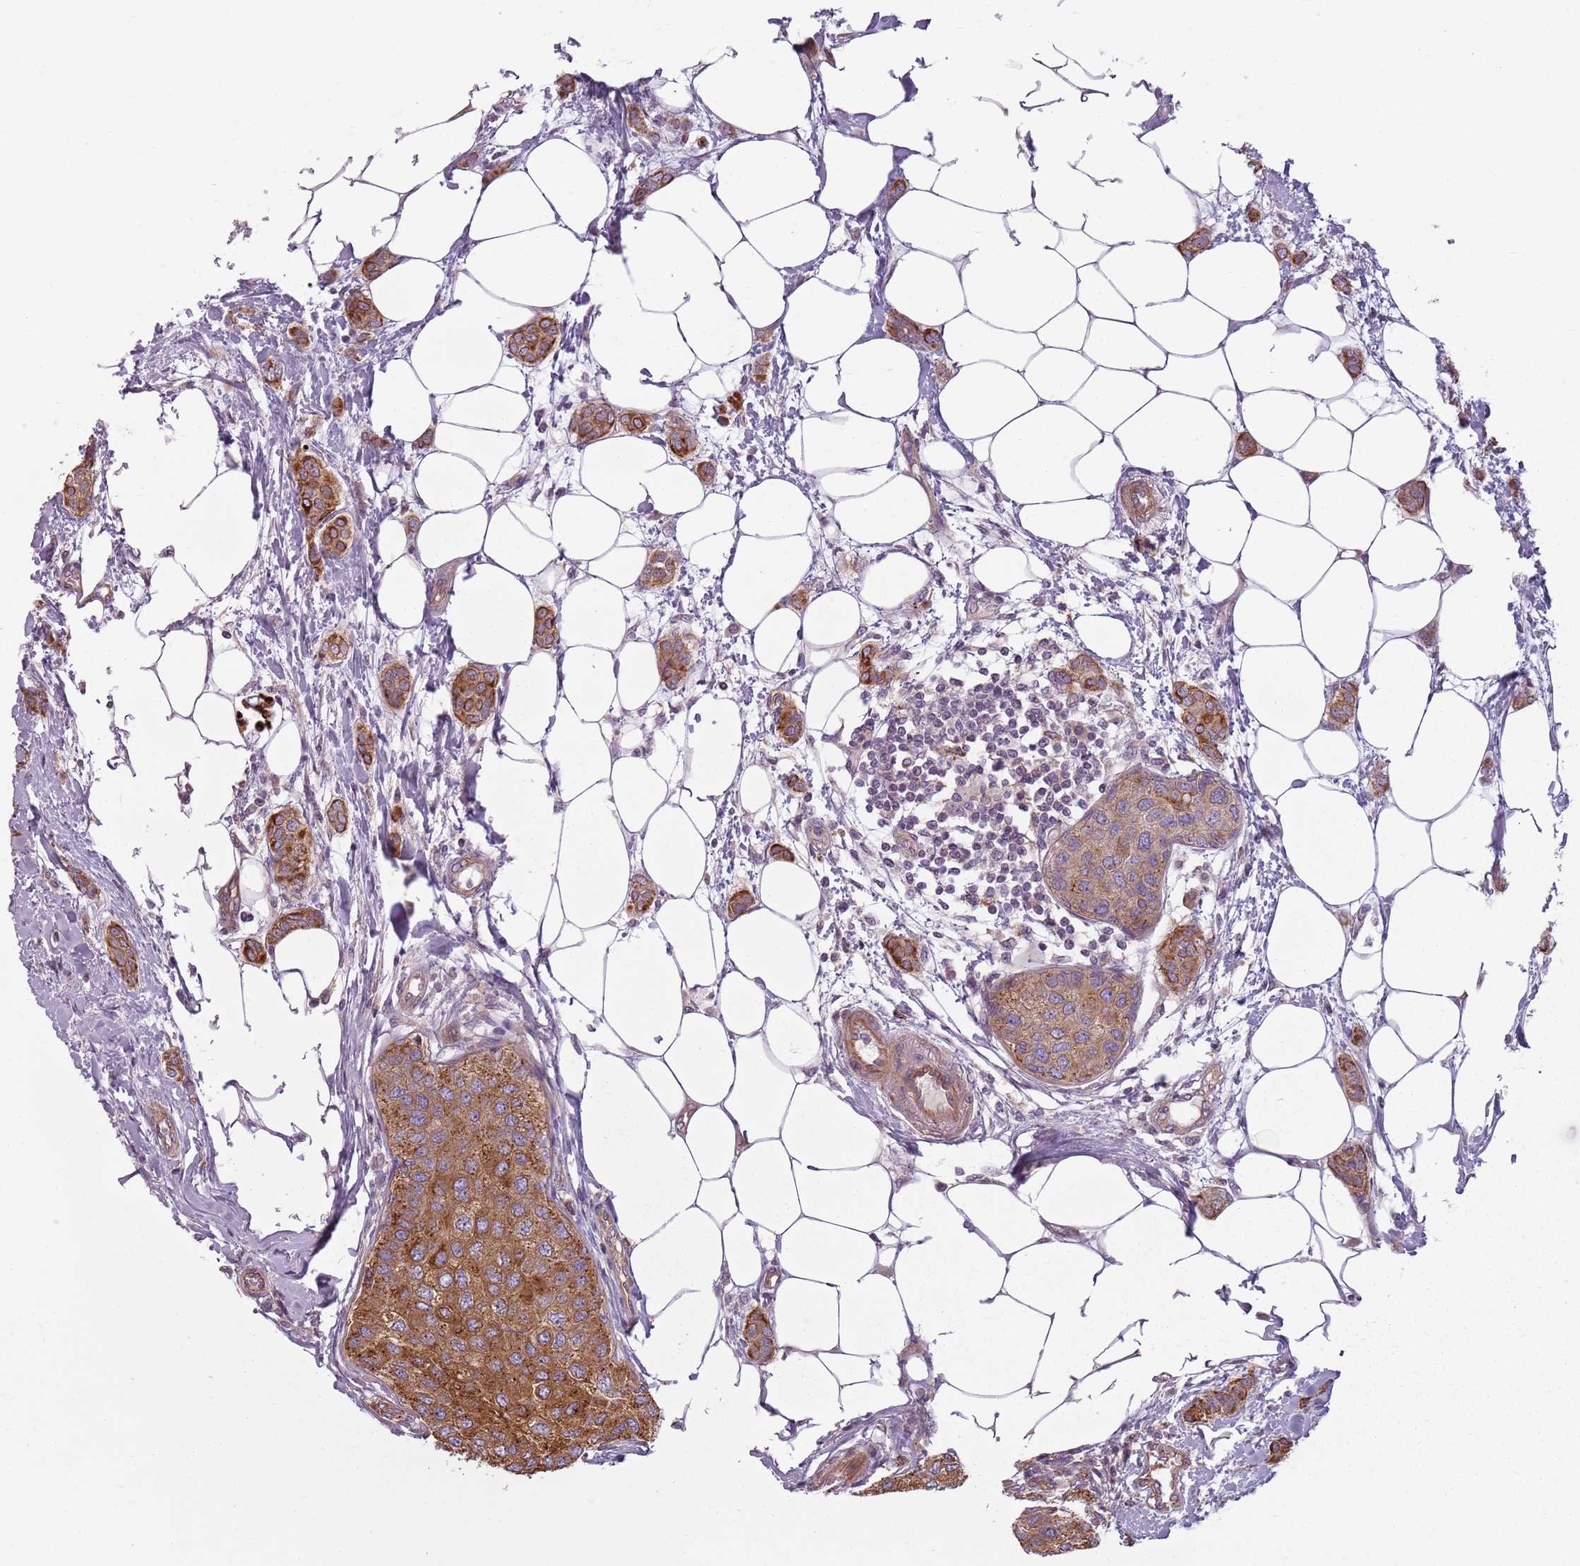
{"staining": {"intensity": "strong", "quantity": ">75%", "location": "cytoplasmic/membranous"}, "tissue": "breast cancer", "cell_type": "Tumor cells", "image_type": "cancer", "snomed": [{"axis": "morphology", "description": "Duct carcinoma"}, {"axis": "topography", "description": "Breast"}], "caption": "A high-resolution photomicrograph shows immunohistochemistry staining of breast cancer, which exhibits strong cytoplasmic/membranous staining in about >75% of tumor cells.", "gene": "TLCD2", "patient": {"sex": "female", "age": 72}}